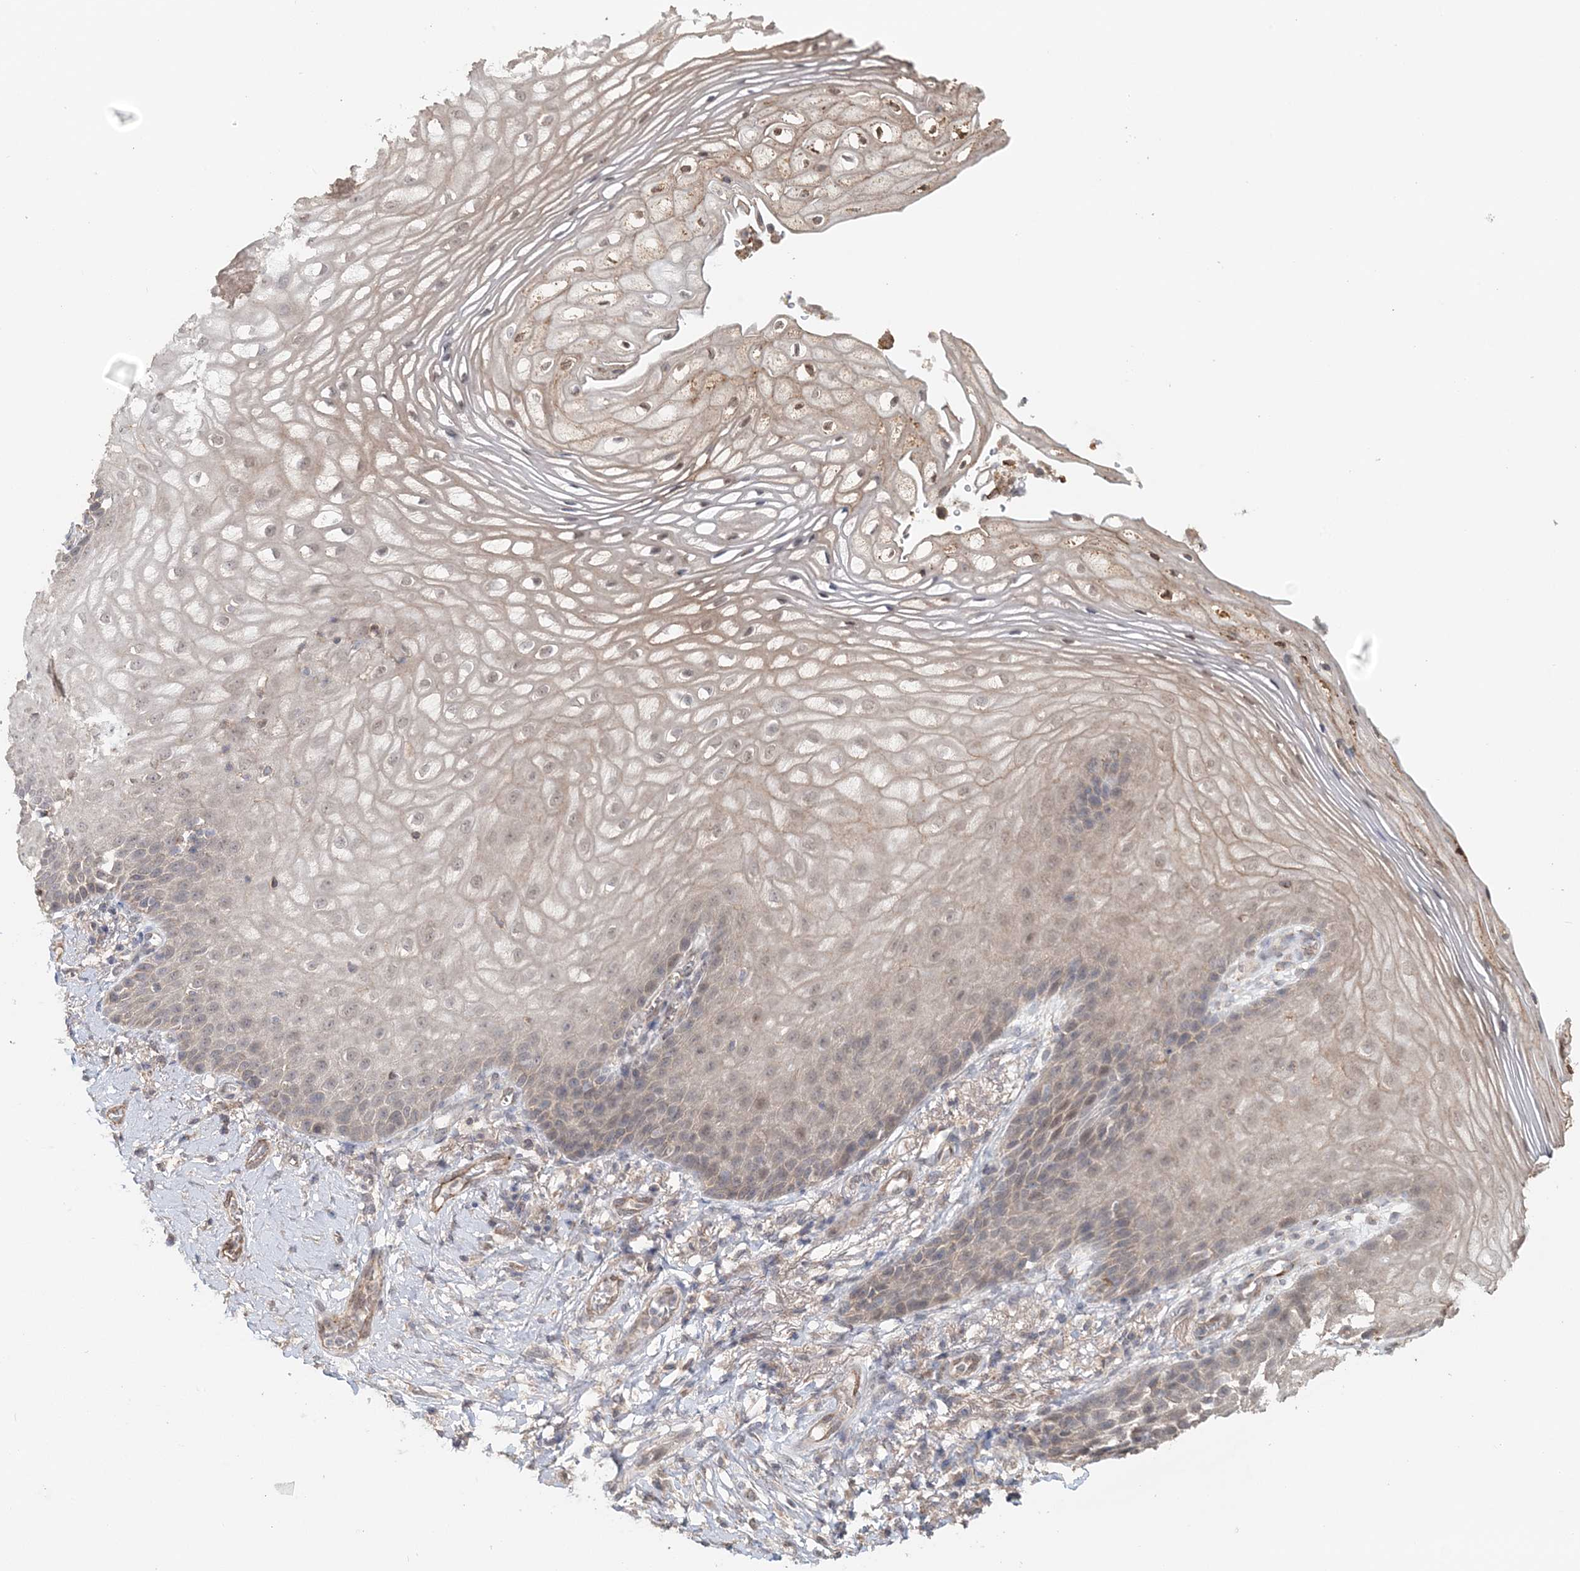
{"staining": {"intensity": "weak", "quantity": ">75%", "location": "cytoplasmic/membranous,nuclear"}, "tissue": "vagina", "cell_type": "Squamous epithelial cells", "image_type": "normal", "snomed": [{"axis": "morphology", "description": "Normal tissue, NOS"}, {"axis": "topography", "description": "Vagina"}], "caption": "The image reveals a brown stain indicating the presence of a protein in the cytoplasmic/membranous,nuclear of squamous epithelial cells in vagina. (IHC, brightfield microscopy, high magnification).", "gene": "FBXO38", "patient": {"sex": "female", "age": 60}}